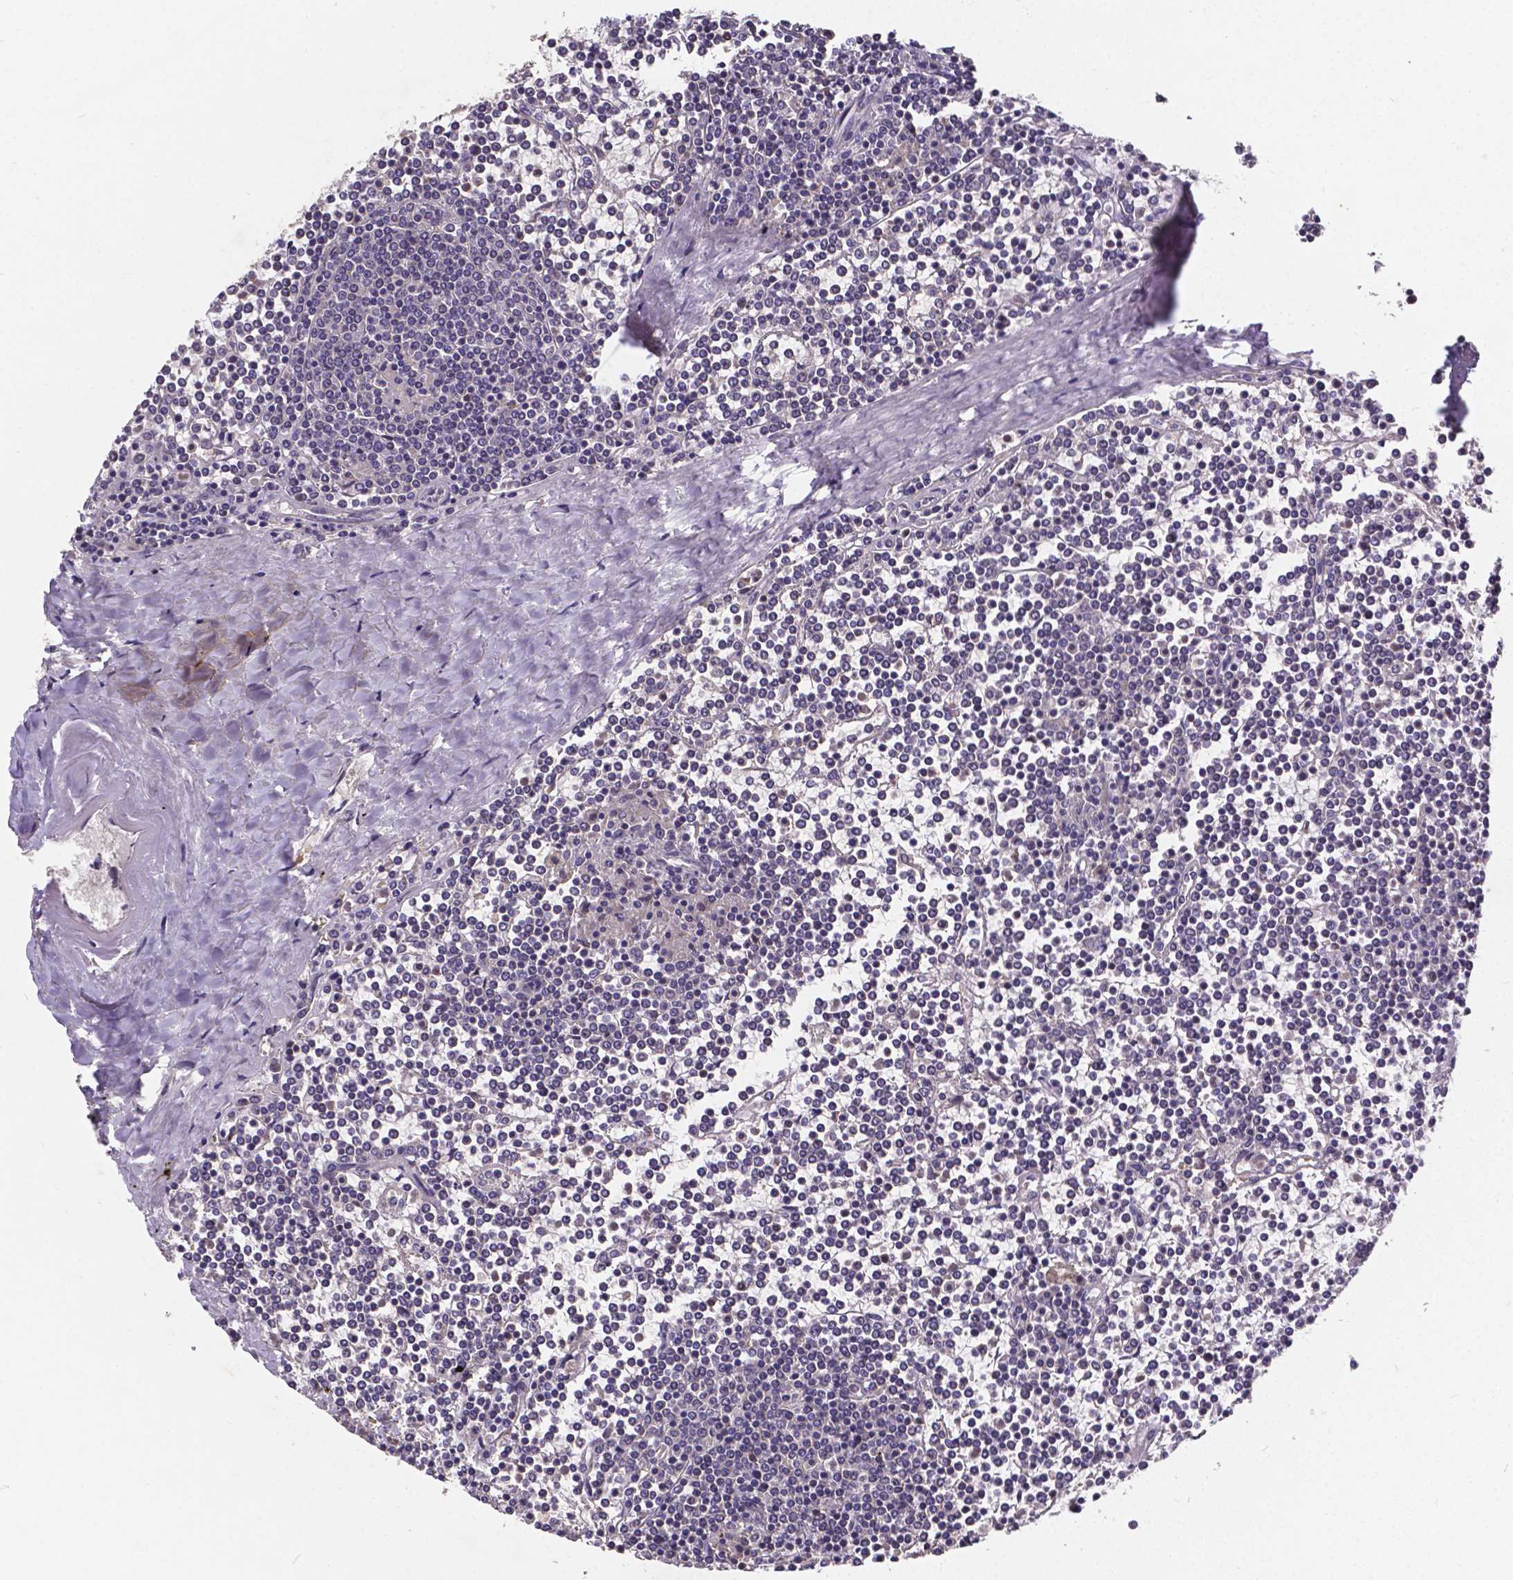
{"staining": {"intensity": "negative", "quantity": "none", "location": "none"}, "tissue": "lymphoma", "cell_type": "Tumor cells", "image_type": "cancer", "snomed": [{"axis": "morphology", "description": "Malignant lymphoma, non-Hodgkin's type, Low grade"}, {"axis": "topography", "description": "Spleen"}], "caption": "This is a histopathology image of IHC staining of low-grade malignant lymphoma, non-Hodgkin's type, which shows no expression in tumor cells.", "gene": "CTNNA2", "patient": {"sex": "female", "age": 19}}